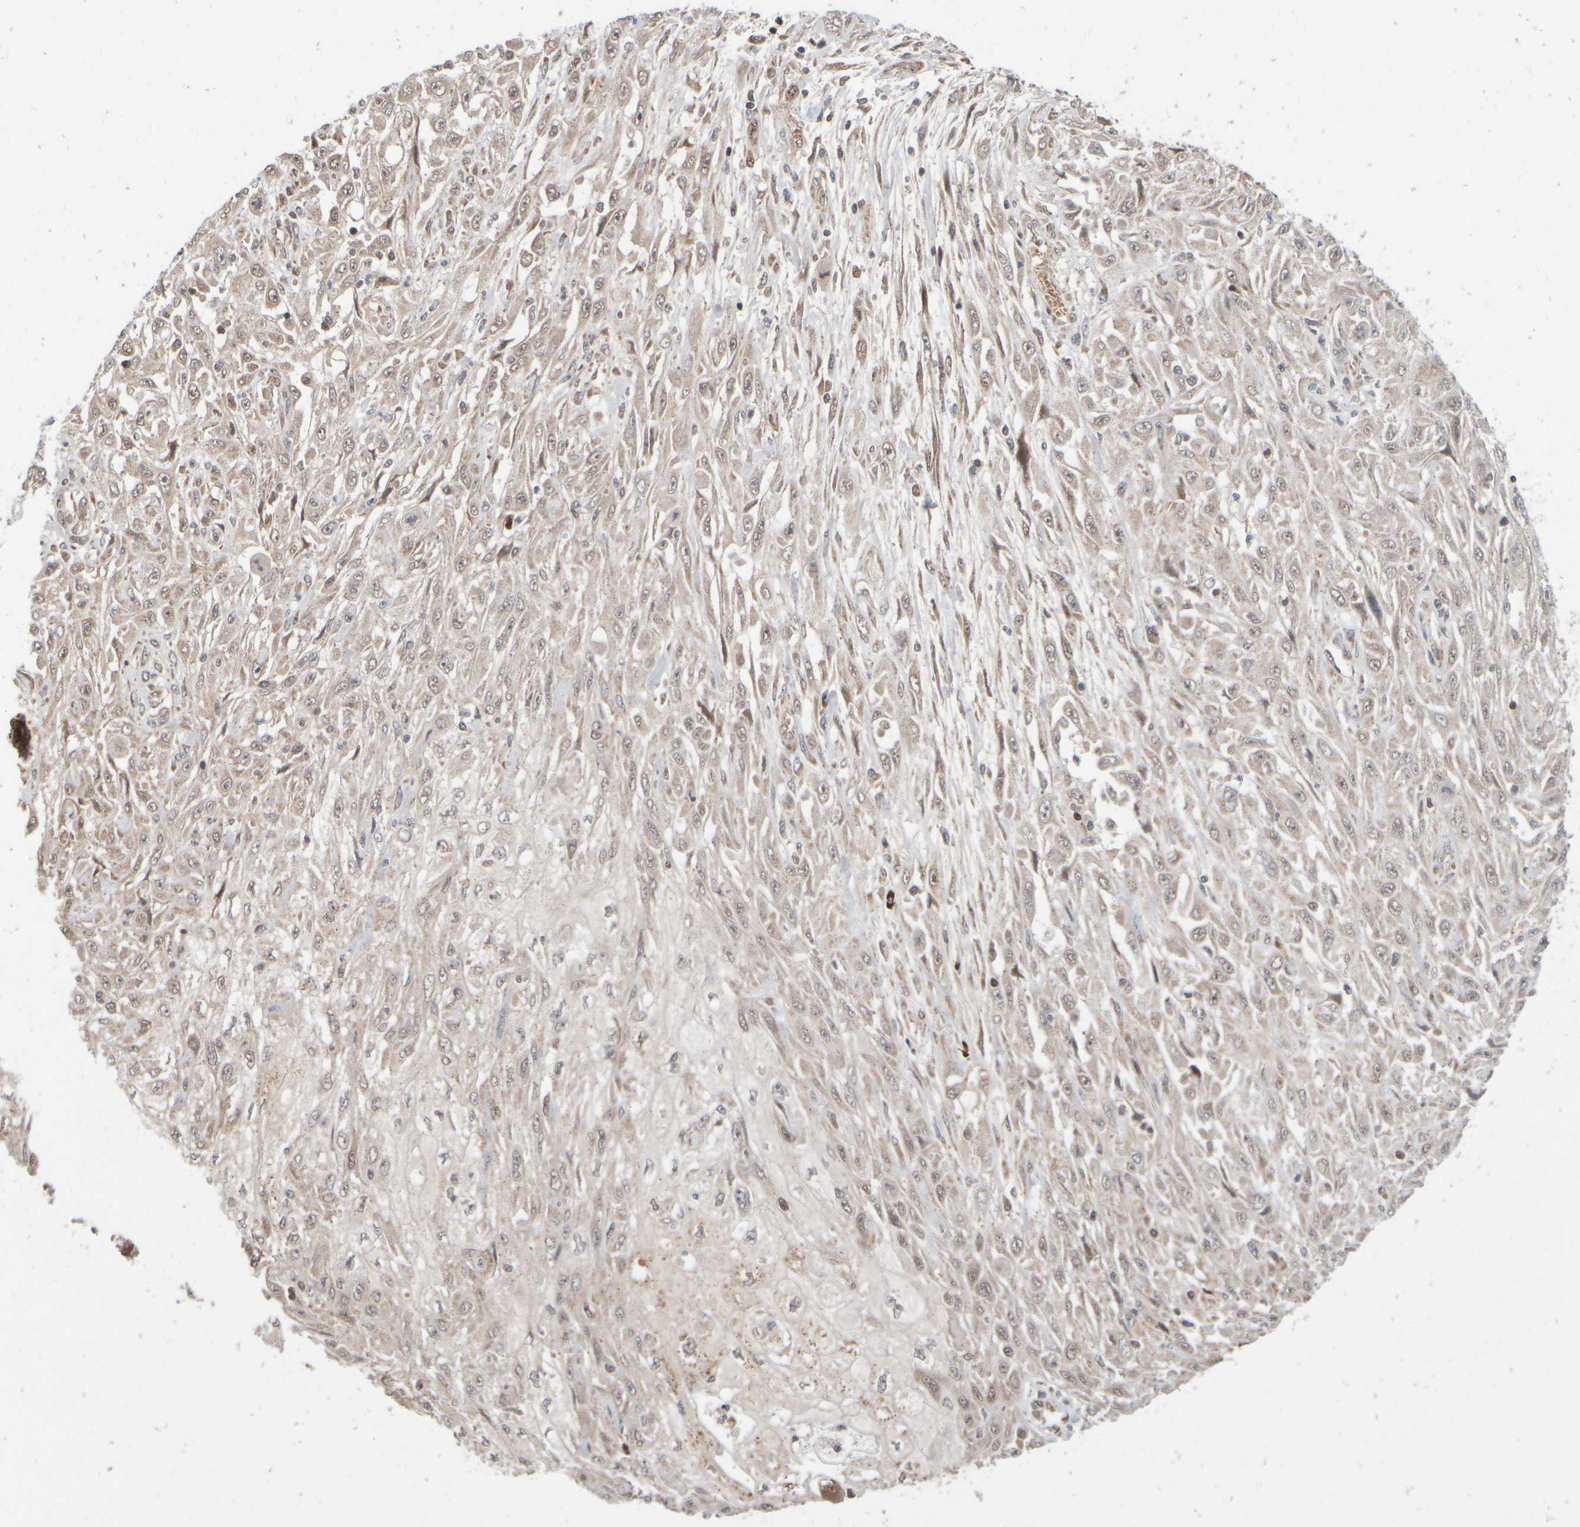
{"staining": {"intensity": "weak", "quantity": "25%-75%", "location": "cytoplasmic/membranous,nuclear"}, "tissue": "skin cancer", "cell_type": "Tumor cells", "image_type": "cancer", "snomed": [{"axis": "morphology", "description": "Squamous cell carcinoma, NOS"}, {"axis": "morphology", "description": "Squamous cell carcinoma, metastatic, NOS"}, {"axis": "topography", "description": "Skin"}, {"axis": "topography", "description": "Lymph node"}], "caption": "A brown stain highlights weak cytoplasmic/membranous and nuclear positivity of a protein in metastatic squamous cell carcinoma (skin) tumor cells.", "gene": "ABHD11", "patient": {"sex": "male", "age": 75}}